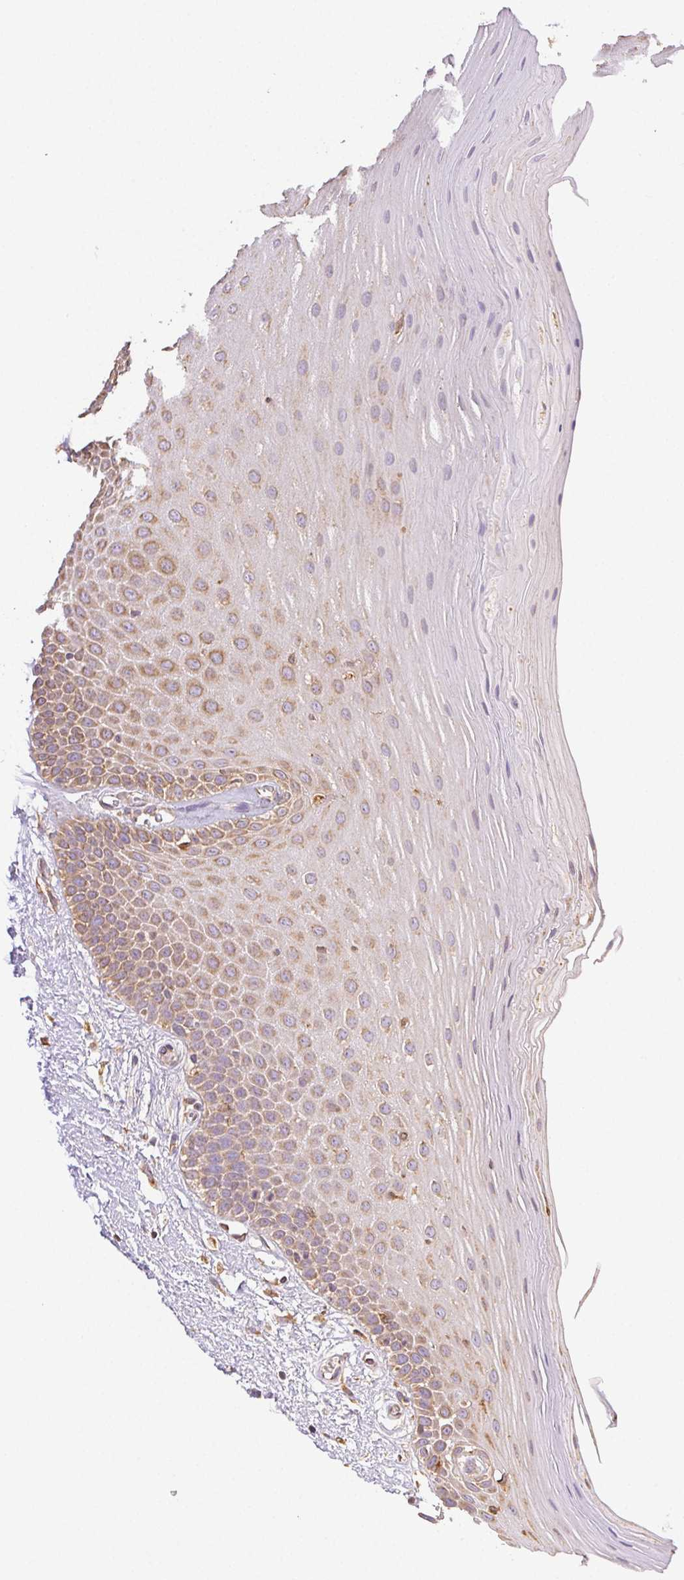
{"staining": {"intensity": "weak", "quantity": "25%-75%", "location": "cytoplasmic/membranous"}, "tissue": "oral mucosa", "cell_type": "Squamous epithelial cells", "image_type": "normal", "snomed": [{"axis": "morphology", "description": "Normal tissue, NOS"}, {"axis": "morphology", "description": "Squamous cell carcinoma, NOS"}, {"axis": "topography", "description": "Oral tissue"}, {"axis": "topography", "description": "Tounge, NOS"}, {"axis": "topography", "description": "Head-Neck"}], "caption": "Squamous epithelial cells show low levels of weak cytoplasmic/membranous expression in about 25%-75% of cells in normal oral mucosa.", "gene": "ENTREP1", "patient": {"sex": "male", "age": 62}}